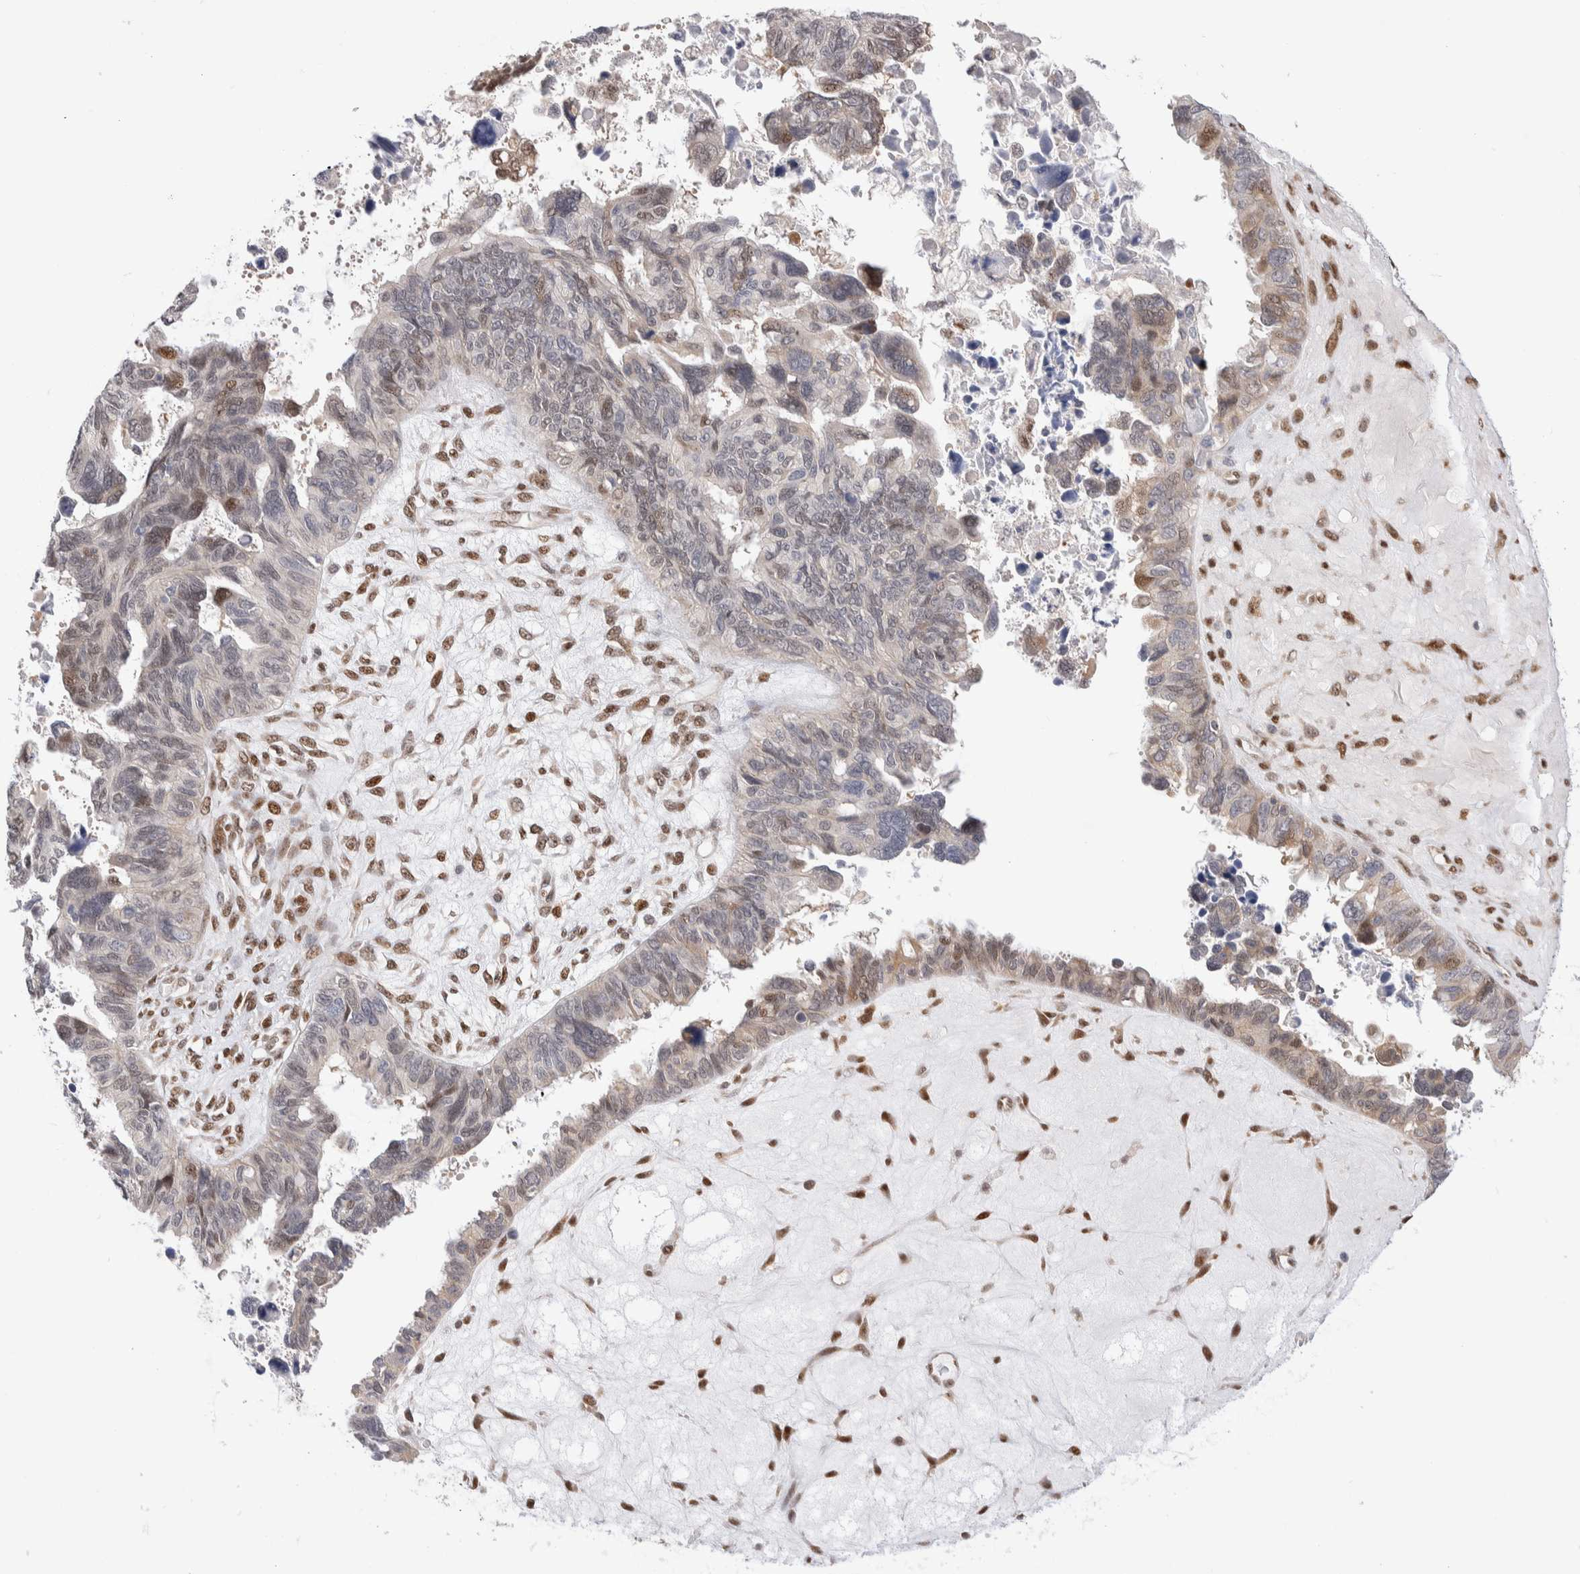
{"staining": {"intensity": "weak", "quantity": "25%-75%", "location": "cytoplasmic/membranous"}, "tissue": "ovarian cancer", "cell_type": "Tumor cells", "image_type": "cancer", "snomed": [{"axis": "morphology", "description": "Cystadenocarcinoma, serous, NOS"}, {"axis": "topography", "description": "Ovary"}], "caption": "Human ovarian serous cystadenocarcinoma stained with a brown dye displays weak cytoplasmic/membranous positive expression in about 25%-75% of tumor cells.", "gene": "NSMAF", "patient": {"sex": "female", "age": 79}}